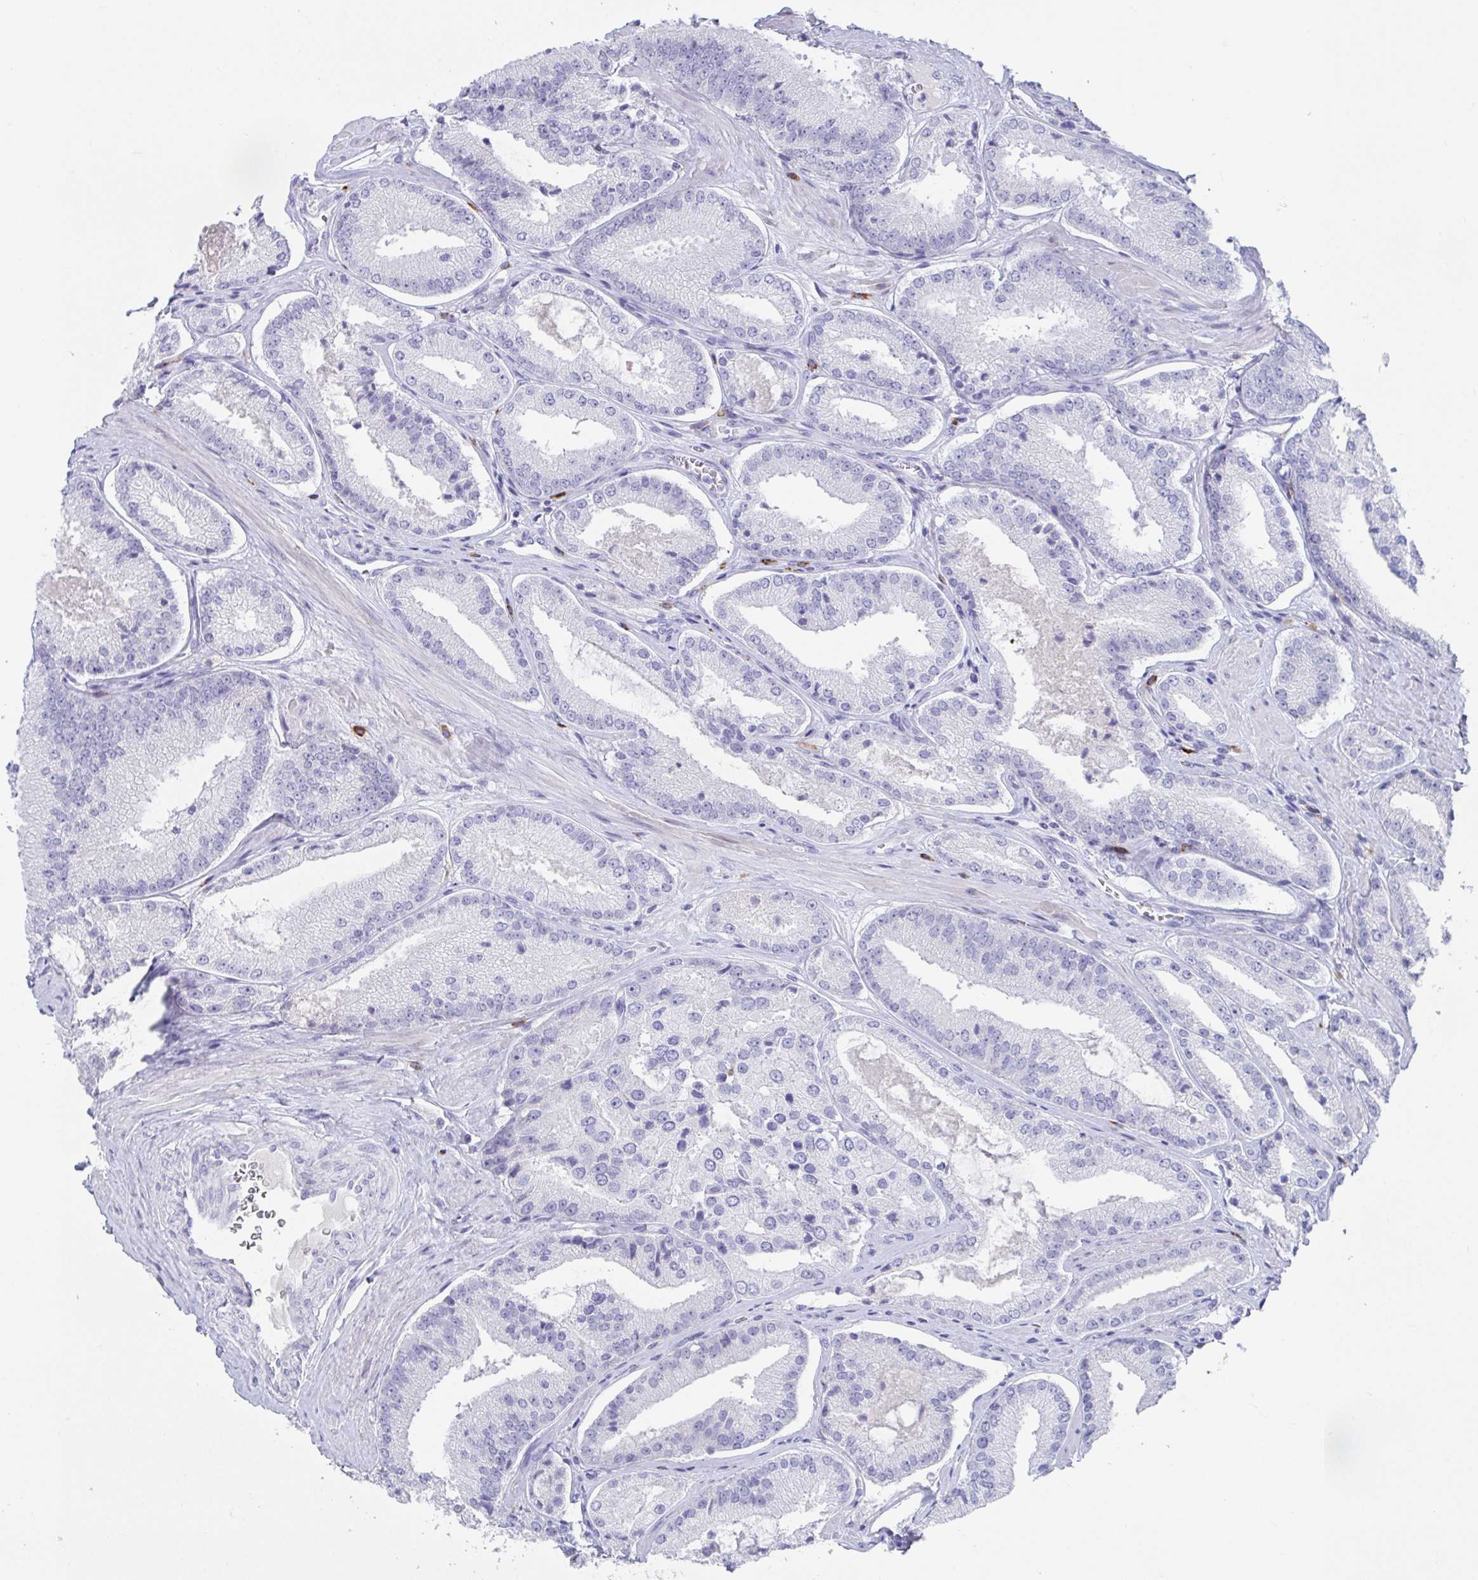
{"staining": {"intensity": "negative", "quantity": "none", "location": "none"}, "tissue": "prostate cancer", "cell_type": "Tumor cells", "image_type": "cancer", "snomed": [{"axis": "morphology", "description": "Adenocarcinoma, High grade"}, {"axis": "topography", "description": "Prostate"}], "caption": "High power microscopy photomicrograph of an IHC micrograph of high-grade adenocarcinoma (prostate), revealing no significant expression in tumor cells. (Stains: DAB immunohistochemistry (IHC) with hematoxylin counter stain, Microscopy: brightfield microscopy at high magnification).", "gene": "PLA2G1B", "patient": {"sex": "male", "age": 73}}